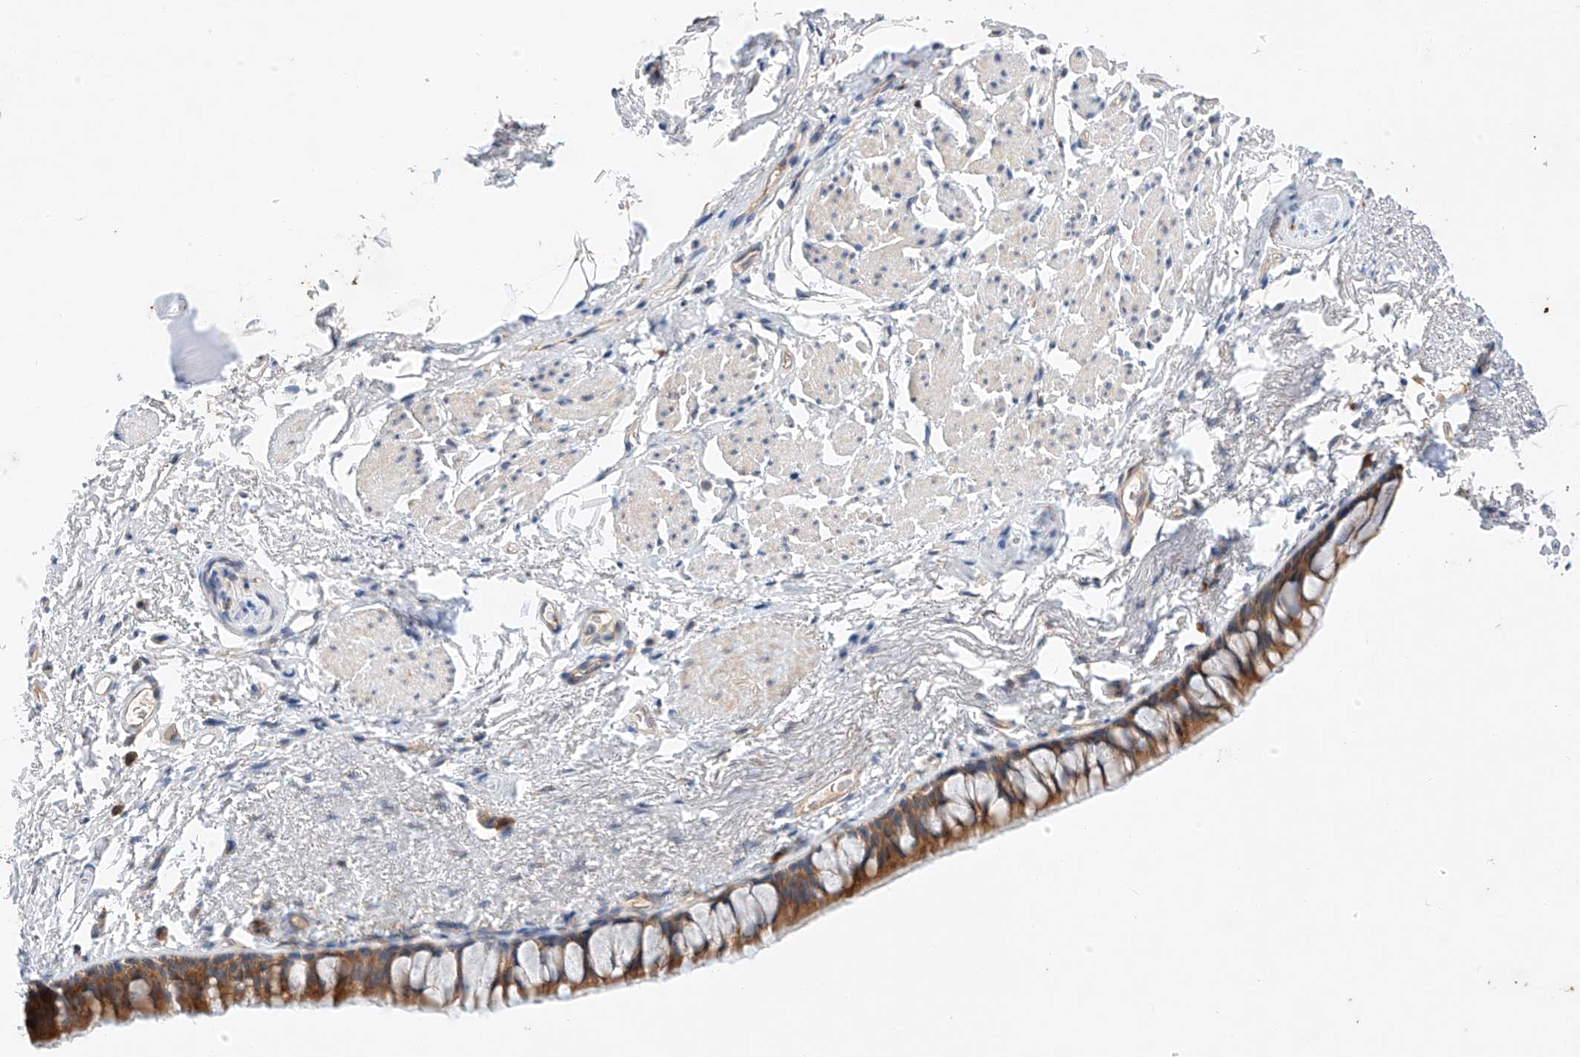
{"staining": {"intensity": "moderate", "quantity": ">75%", "location": "cytoplasmic/membranous"}, "tissue": "bronchus", "cell_type": "Respiratory epithelial cells", "image_type": "normal", "snomed": [{"axis": "morphology", "description": "Normal tissue, NOS"}, {"axis": "topography", "description": "Cartilage tissue"}, {"axis": "topography", "description": "Bronchus"}], "caption": "Immunohistochemistry image of normal bronchus stained for a protein (brown), which demonstrates medium levels of moderate cytoplasmic/membranous staining in approximately >75% of respiratory epithelial cells.", "gene": "C6orf118", "patient": {"sex": "female", "age": 73}}